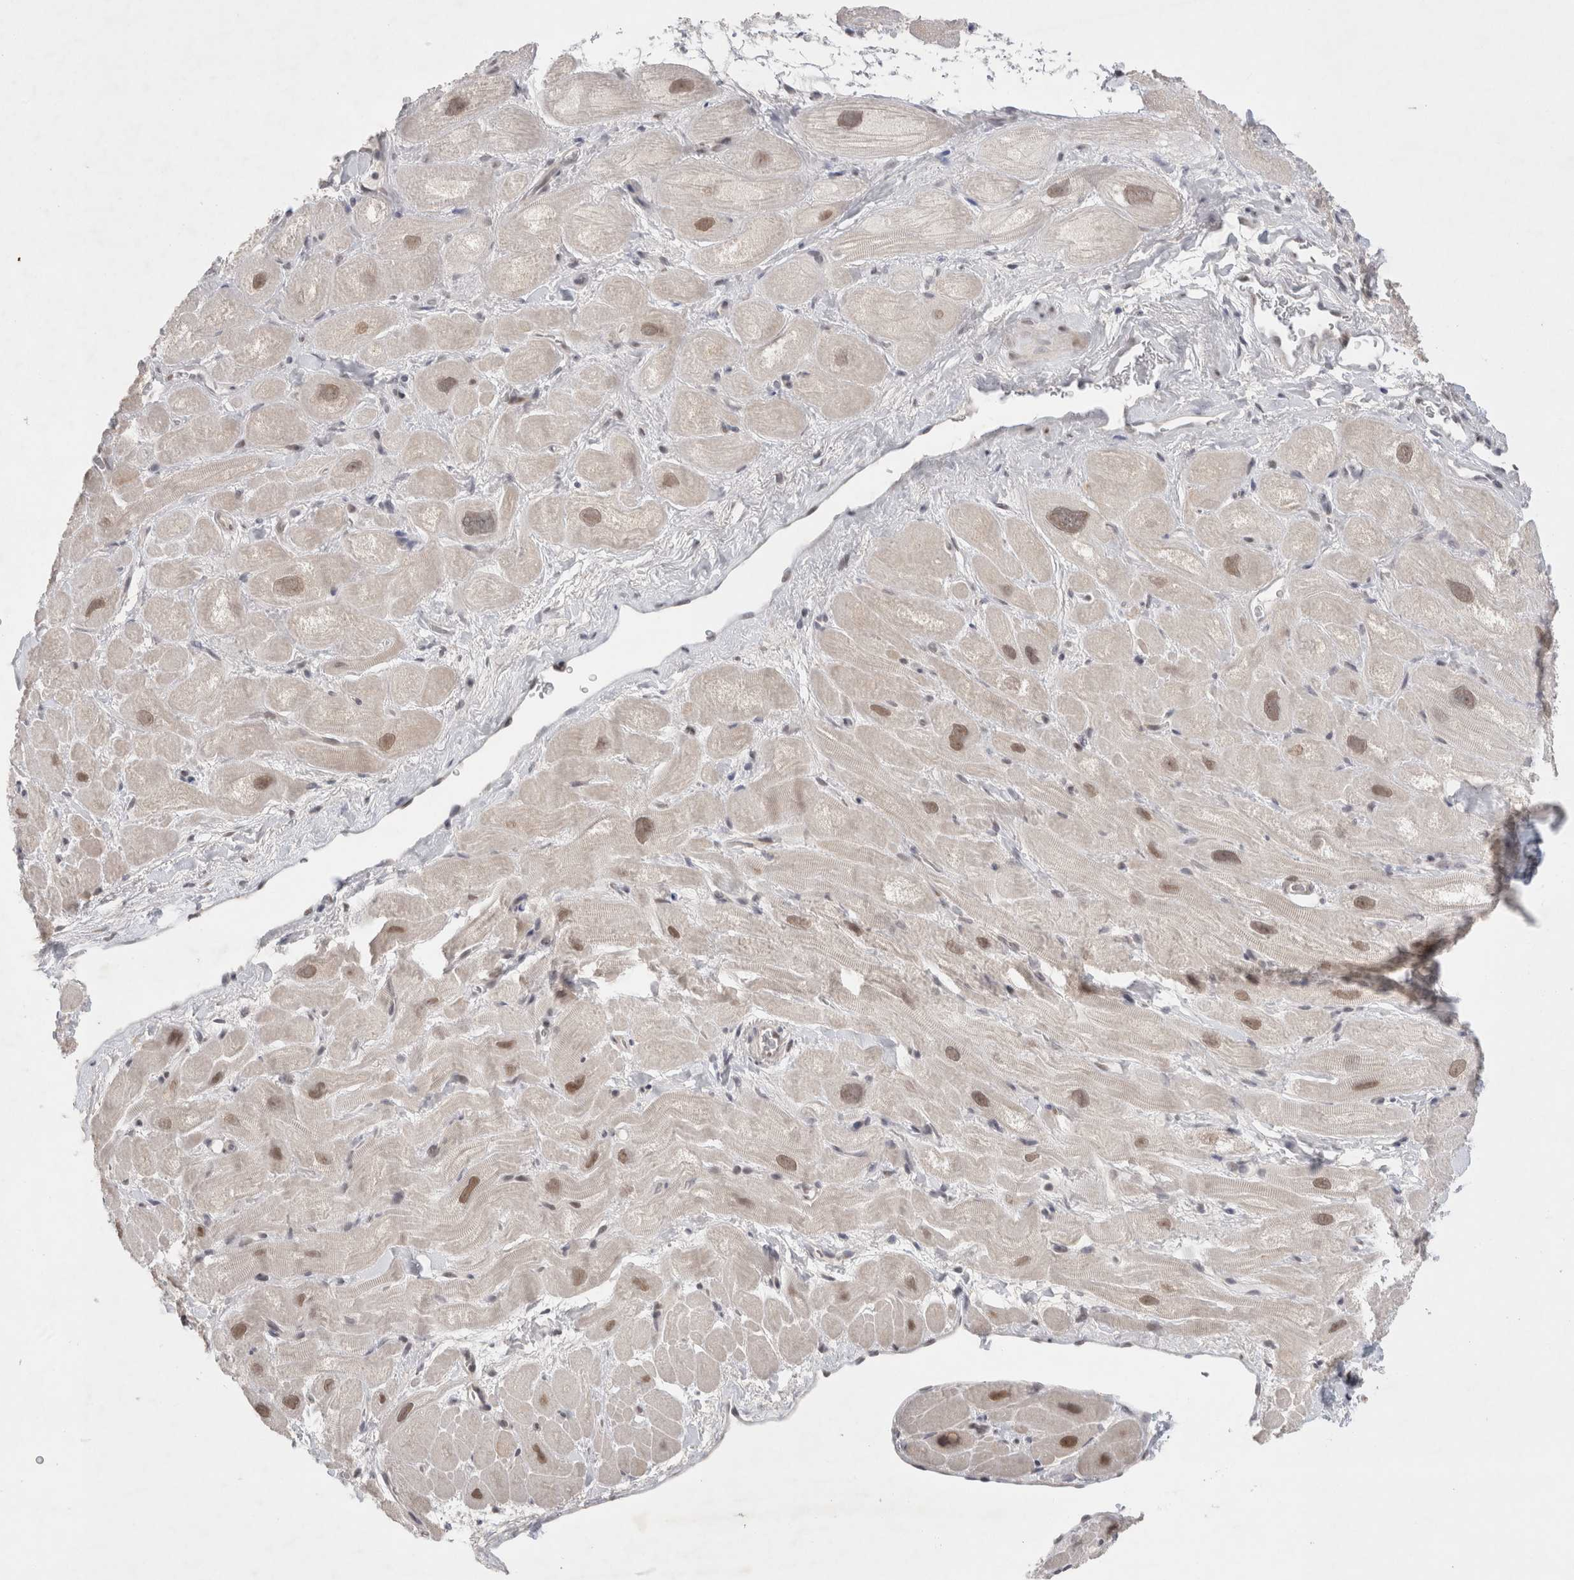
{"staining": {"intensity": "moderate", "quantity": "25%-75%", "location": "nuclear"}, "tissue": "heart muscle", "cell_type": "Cardiomyocytes", "image_type": "normal", "snomed": [{"axis": "morphology", "description": "Normal tissue, NOS"}, {"axis": "topography", "description": "Heart"}], "caption": "Heart muscle stained with DAB (3,3'-diaminobenzidine) IHC exhibits medium levels of moderate nuclear expression in approximately 25%-75% of cardiomyocytes.", "gene": "RECQL4", "patient": {"sex": "male", "age": 49}}